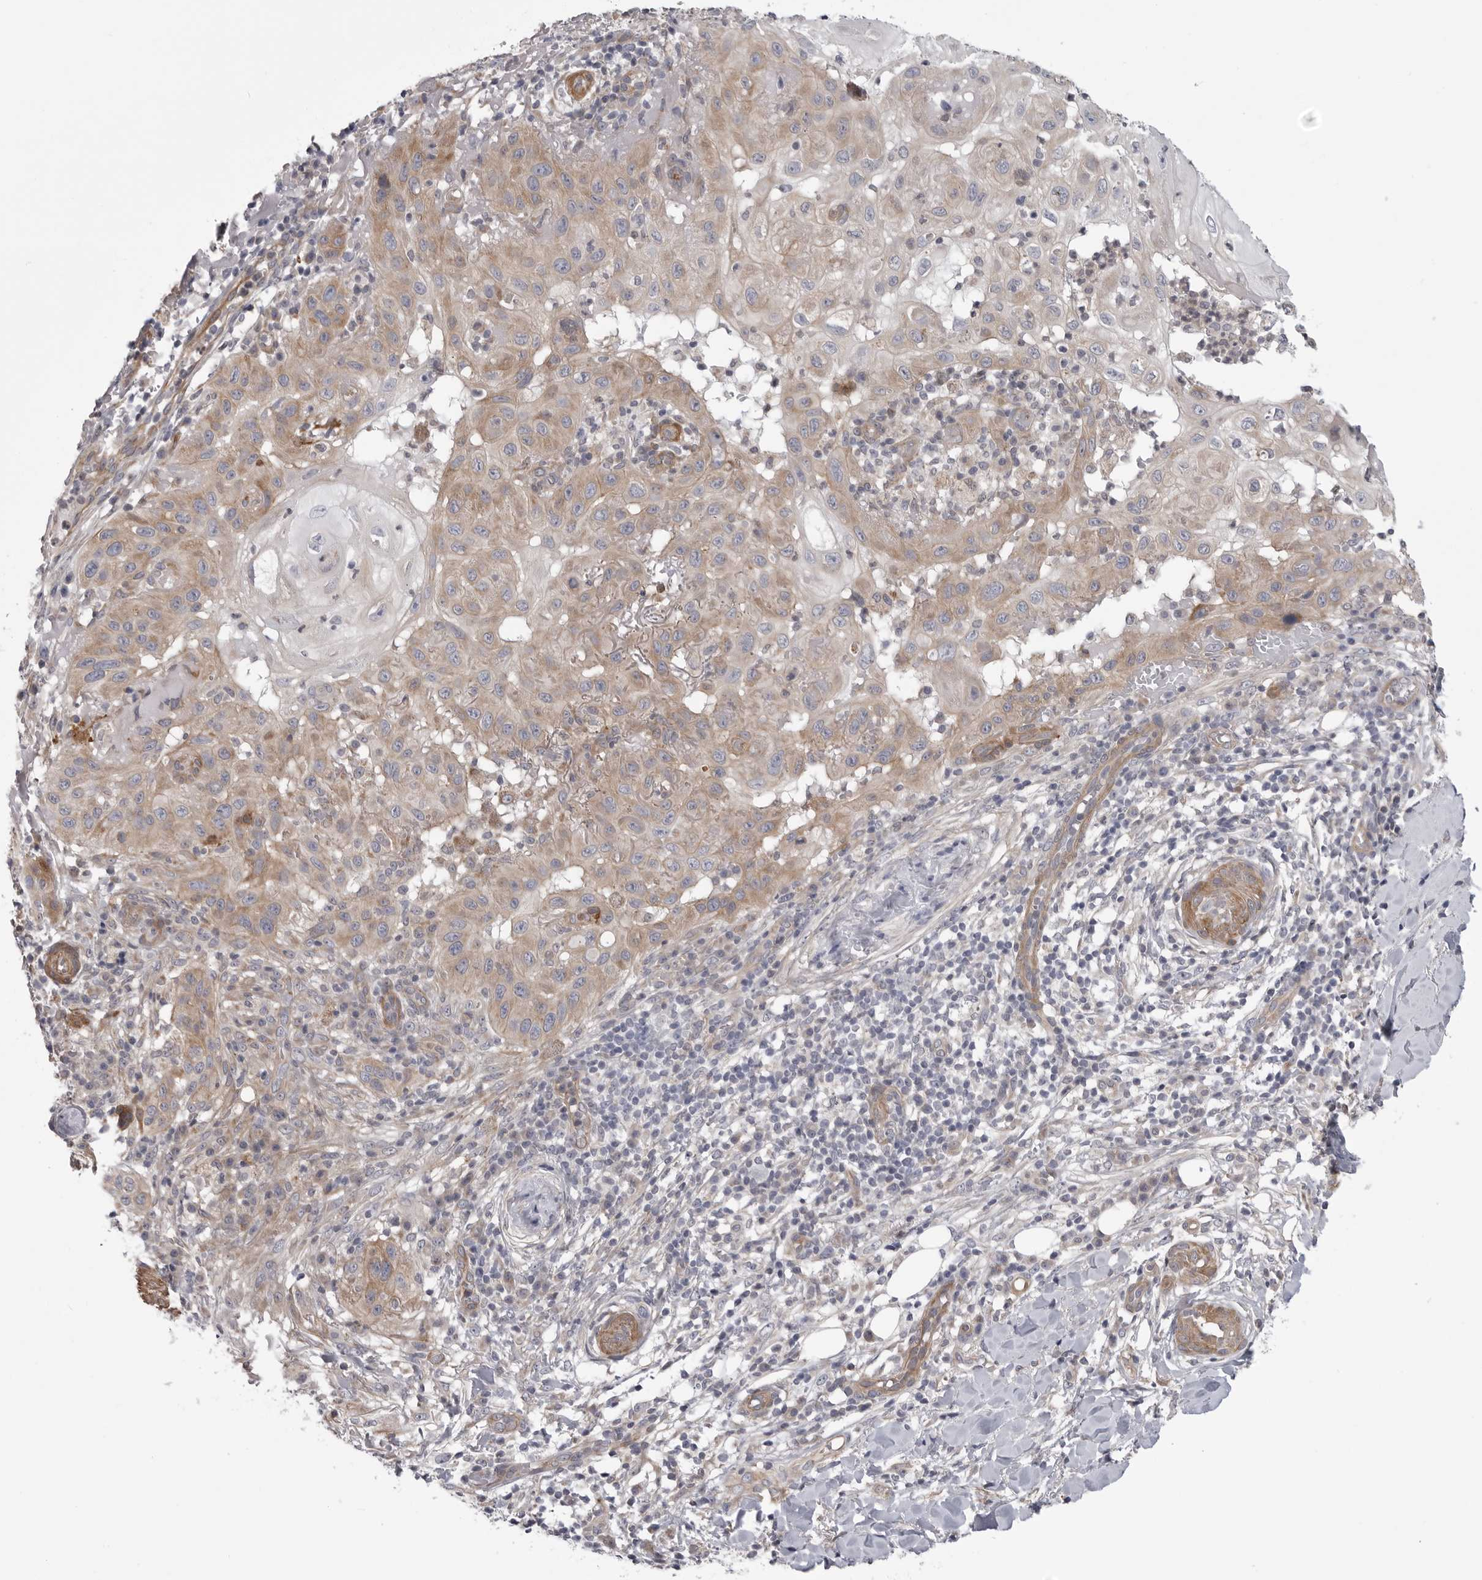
{"staining": {"intensity": "weak", "quantity": ">75%", "location": "cytoplasmic/membranous"}, "tissue": "skin cancer", "cell_type": "Tumor cells", "image_type": "cancer", "snomed": [{"axis": "morphology", "description": "Normal tissue, NOS"}, {"axis": "morphology", "description": "Squamous cell carcinoma, NOS"}, {"axis": "topography", "description": "Skin"}], "caption": "An IHC image of neoplastic tissue is shown. Protein staining in brown labels weak cytoplasmic/membranous positivity in squamous cell carcinoma (skin) within tumor cells. Nuclei are stained in blue.", "gene": "SCP2", "patient": {"sex": "female", "age": 96}}